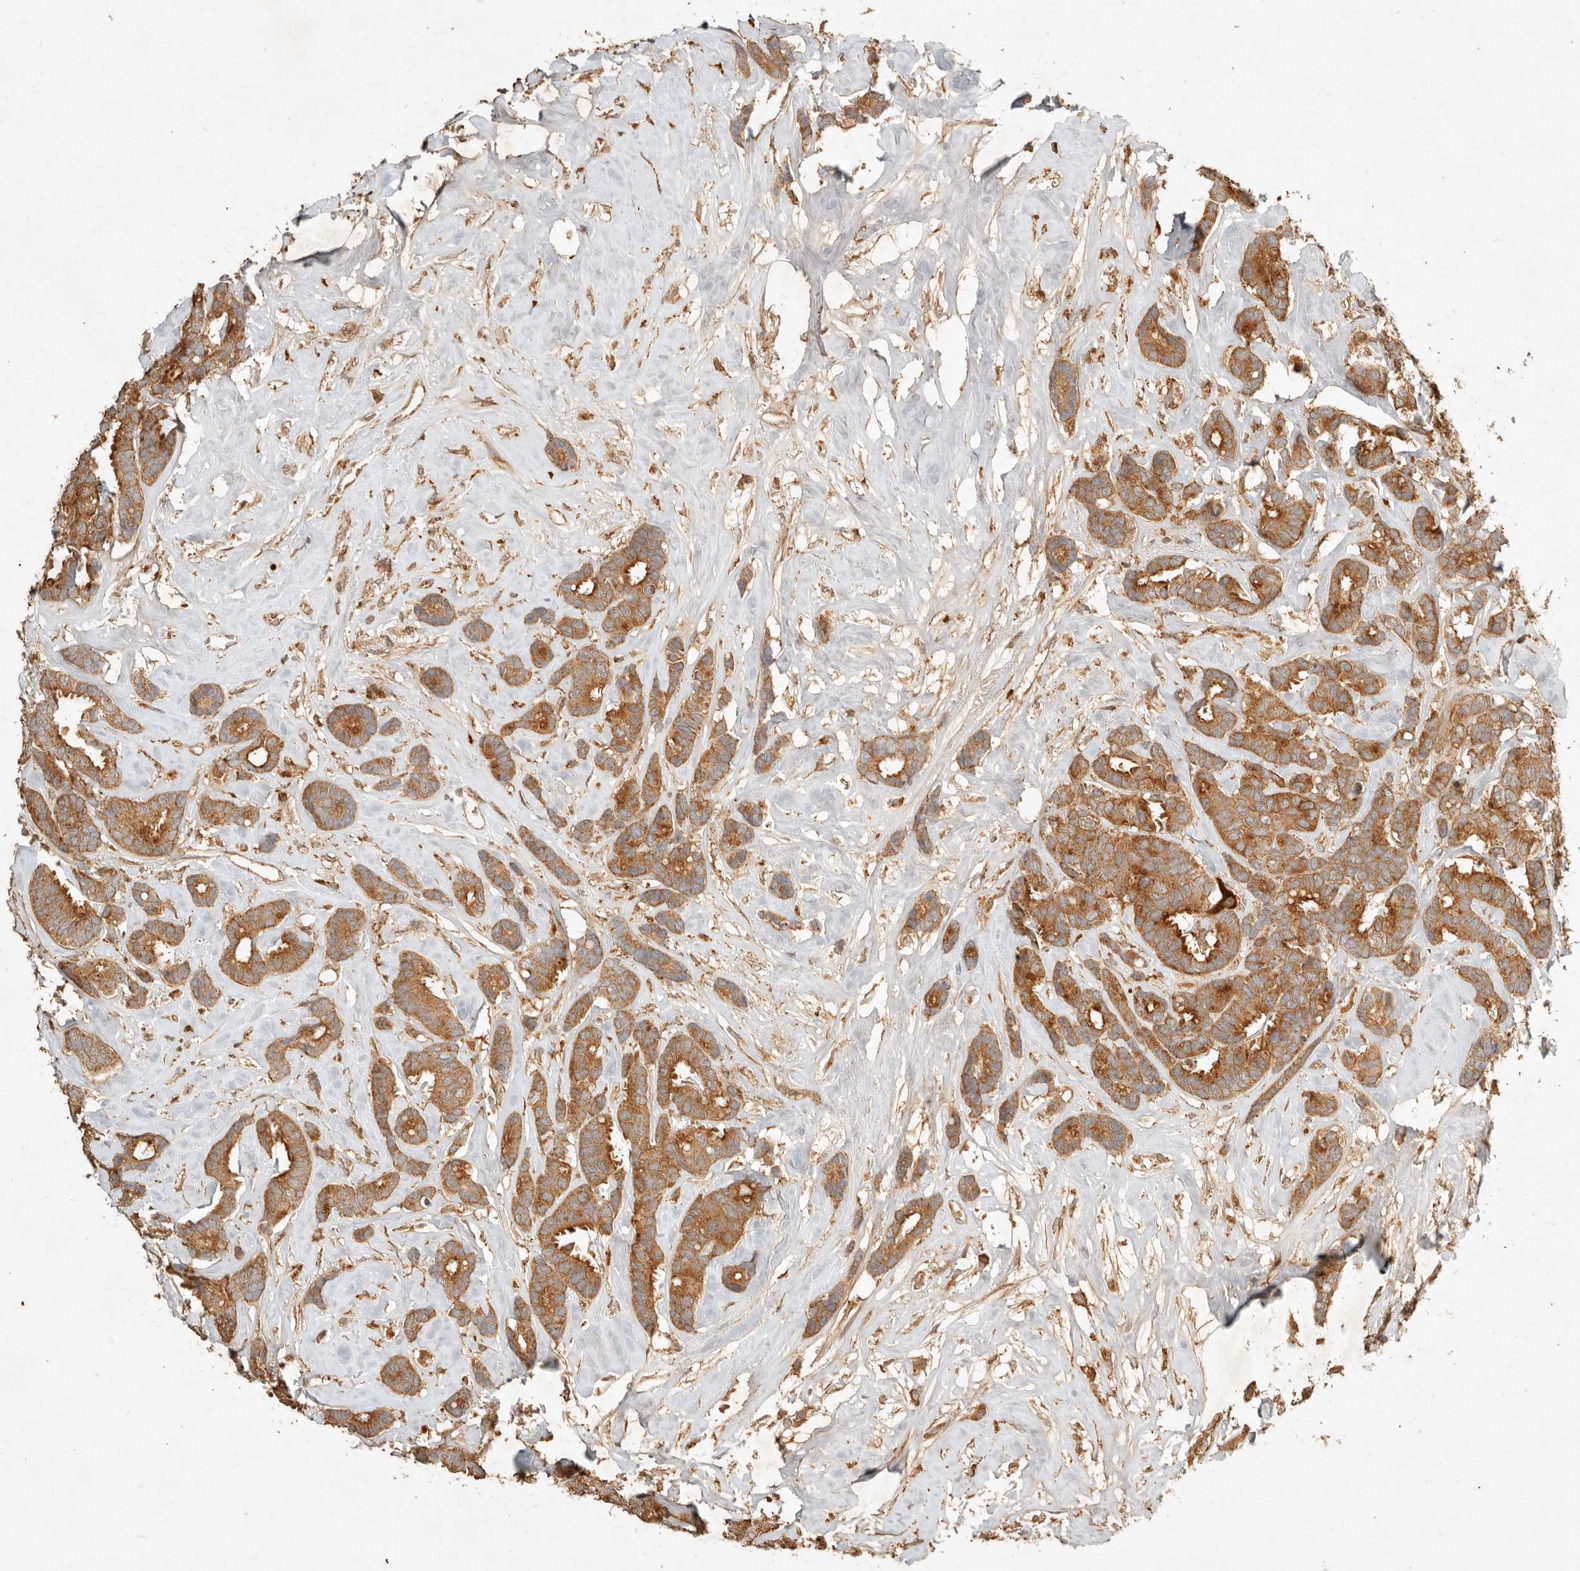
{"staining": {"intensity": "moderate", "quantity": ">75%", "location": "cytoplasmic/membranous"}, "tissue": "breast cancer", "cell_type": "Tumor cells", "image_type": "cancer", "snomed": [{"axis": "morphology", "description": "Duct carcinoma"}, {"axis": "topography", "description": "Breast"}], "caption": "Breast cancer stained with IHC reveals moderate cytoplasmic/membranous expression in approximately >75% of tumor cells.", "gene": "CLEC4C", "patient": {"sex": "female", "age": 87}}